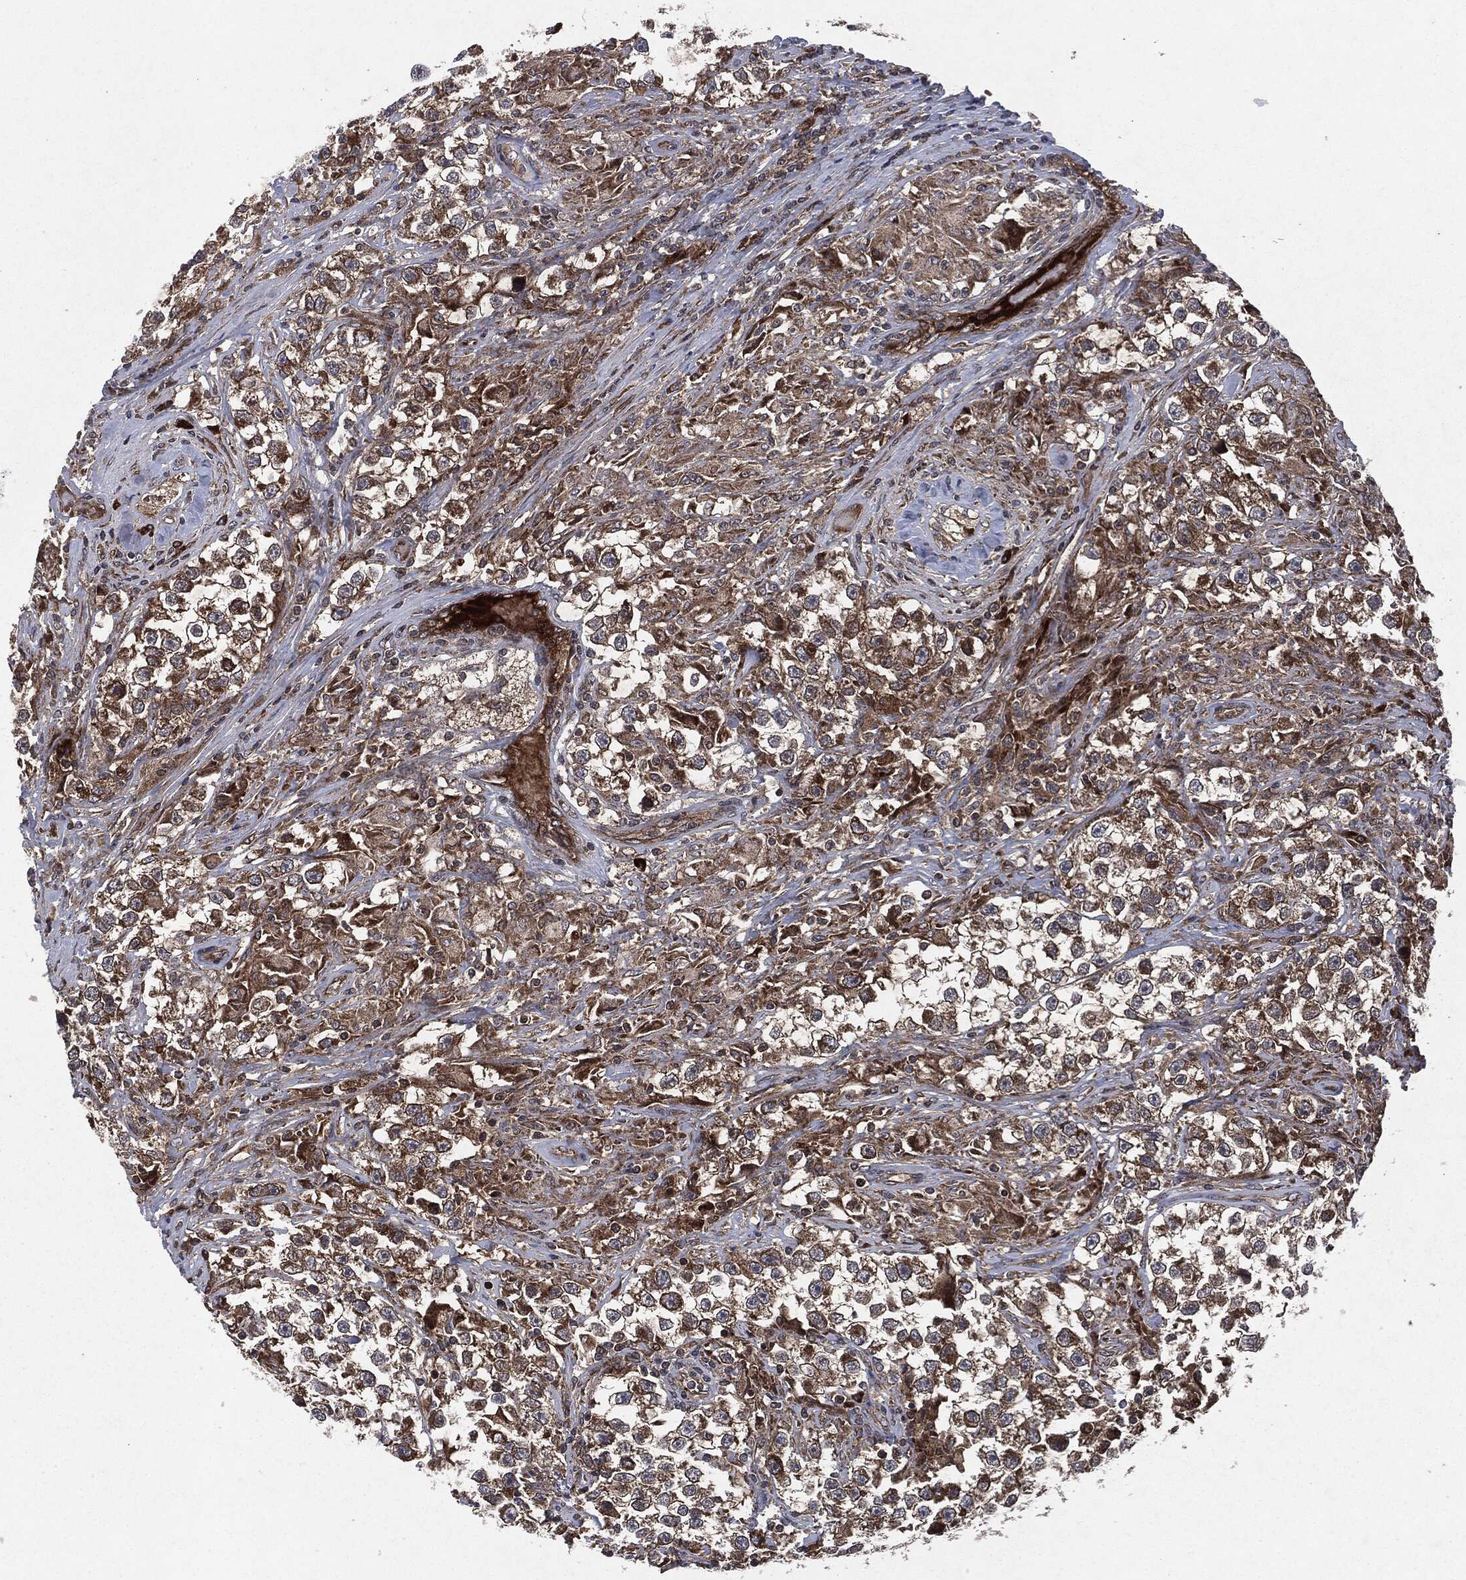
{"staining": {"intensity": "strong", "quantity": "<25%", "location": "cytoplasmic/membranous"}, "tissue": "testis cancer", "cell_type": "Tumor cells", "image_type": "cancer", "snomed": [{"axis": "morphology", "description": "Seminoma, NOS"}, {"axis": "topography", "description": "Testis"}], "caption": "A high-resolution micrograph shows immunohistochemistry (IHC) staining of seminoma (testis), which demonstrates strong cytoplasmic/membranous staining in about <25% of tumor cells.", "gene": "RAF1", "patient": {"sex": "male", "age": 46}}